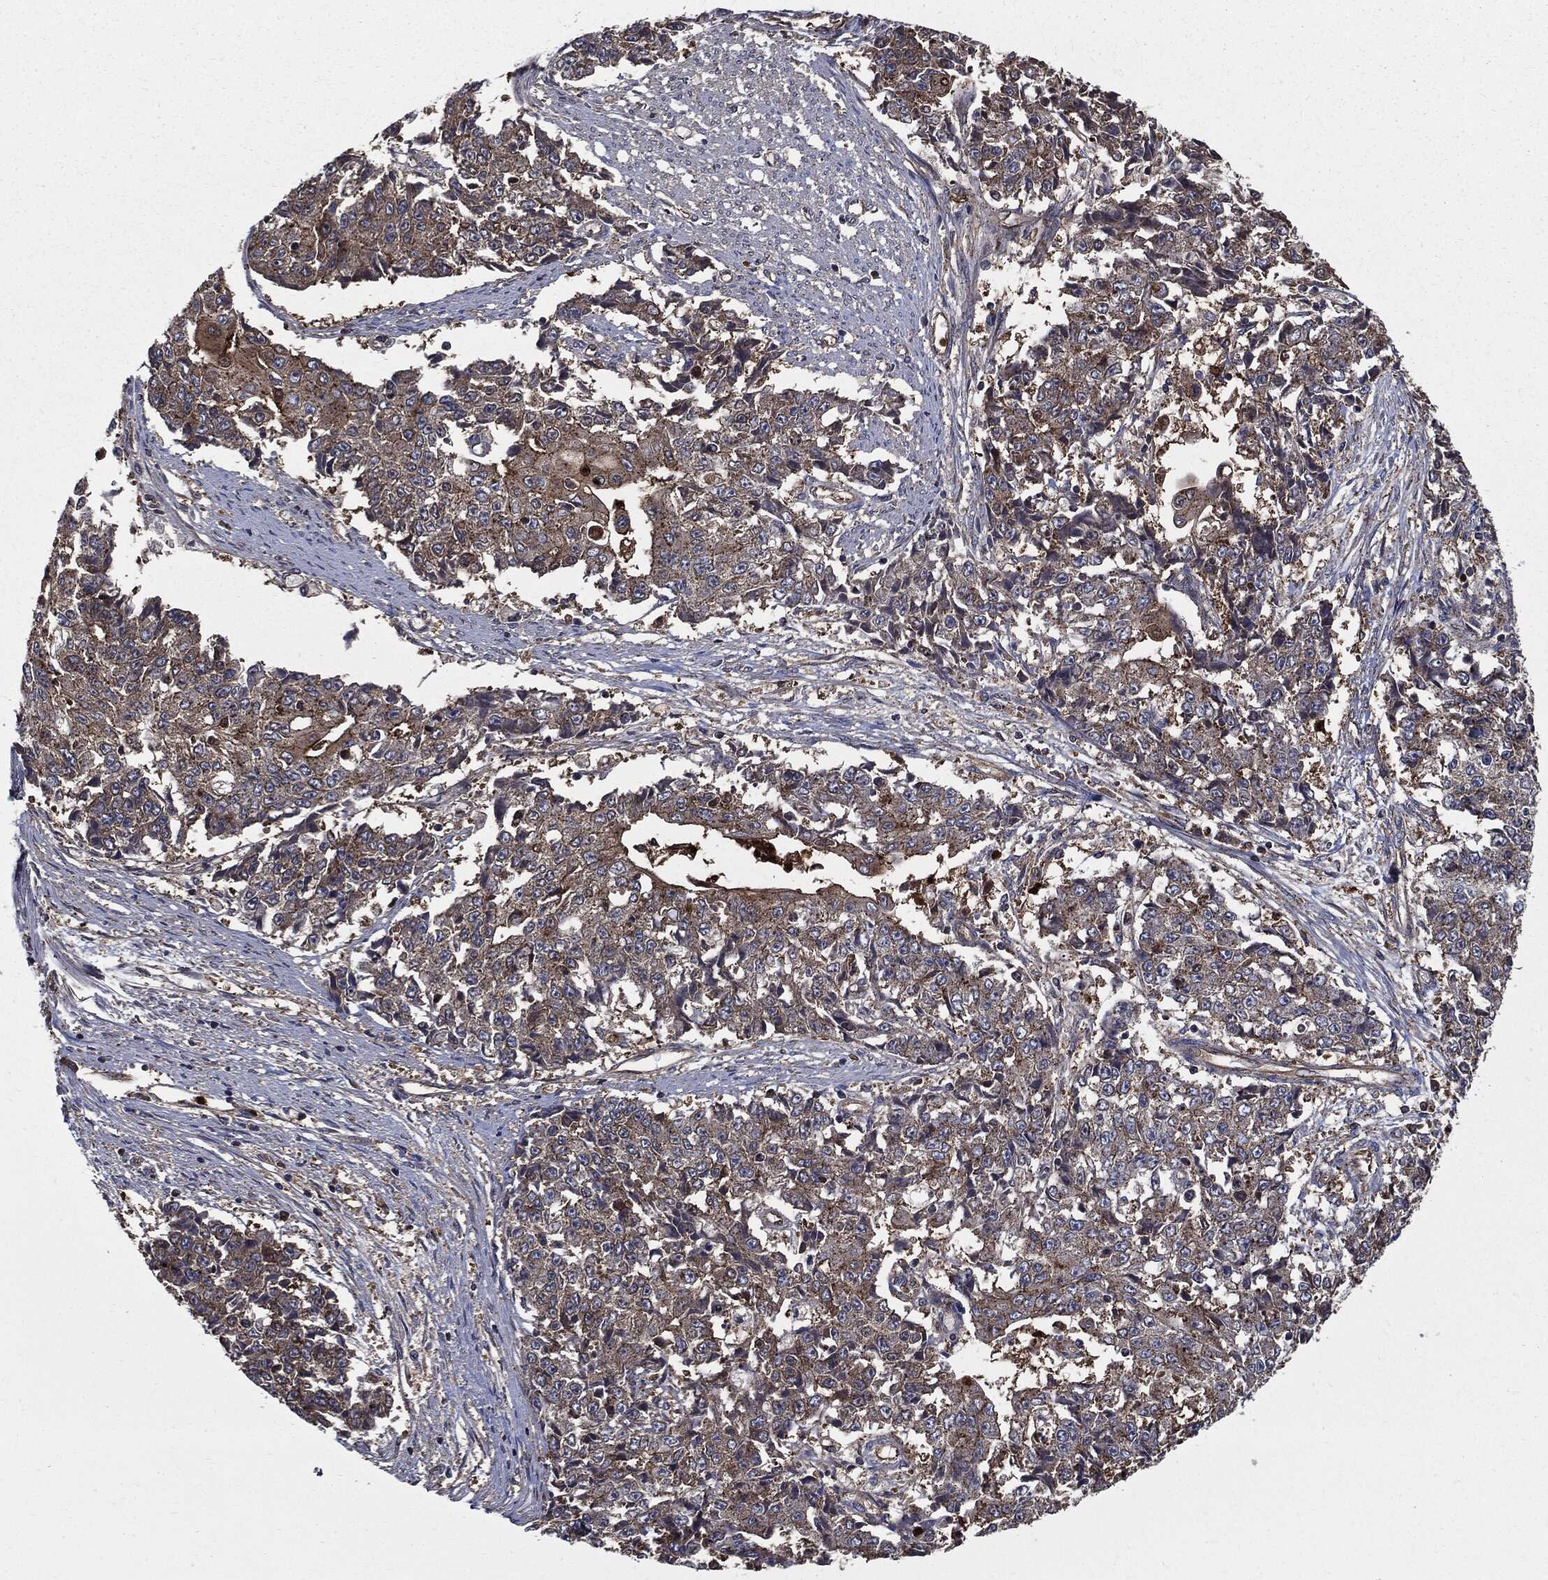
{"staining": {"intensity": "moderate", "quantity": "25%-75%", "location": "cytoplasmic/membranous"}, "tissue": "ovarian cancer", "cell_type": "Tumor cells", "image_type": "cancer", "snomed": [{"axis": "morphology", "description": "Carcinoma, endometroid"}, {"axis": "topography", "description": "Ovary"}], "caption": "Approximately 25%-75% of tumor cells in ovarian cancer reveal moderate cytoplasmic/membranous protein positivity as visualized by brown immunohistochemical staining.", "gene": "PDCD6IP", "patient": {"sex": "female", "age": 50}}